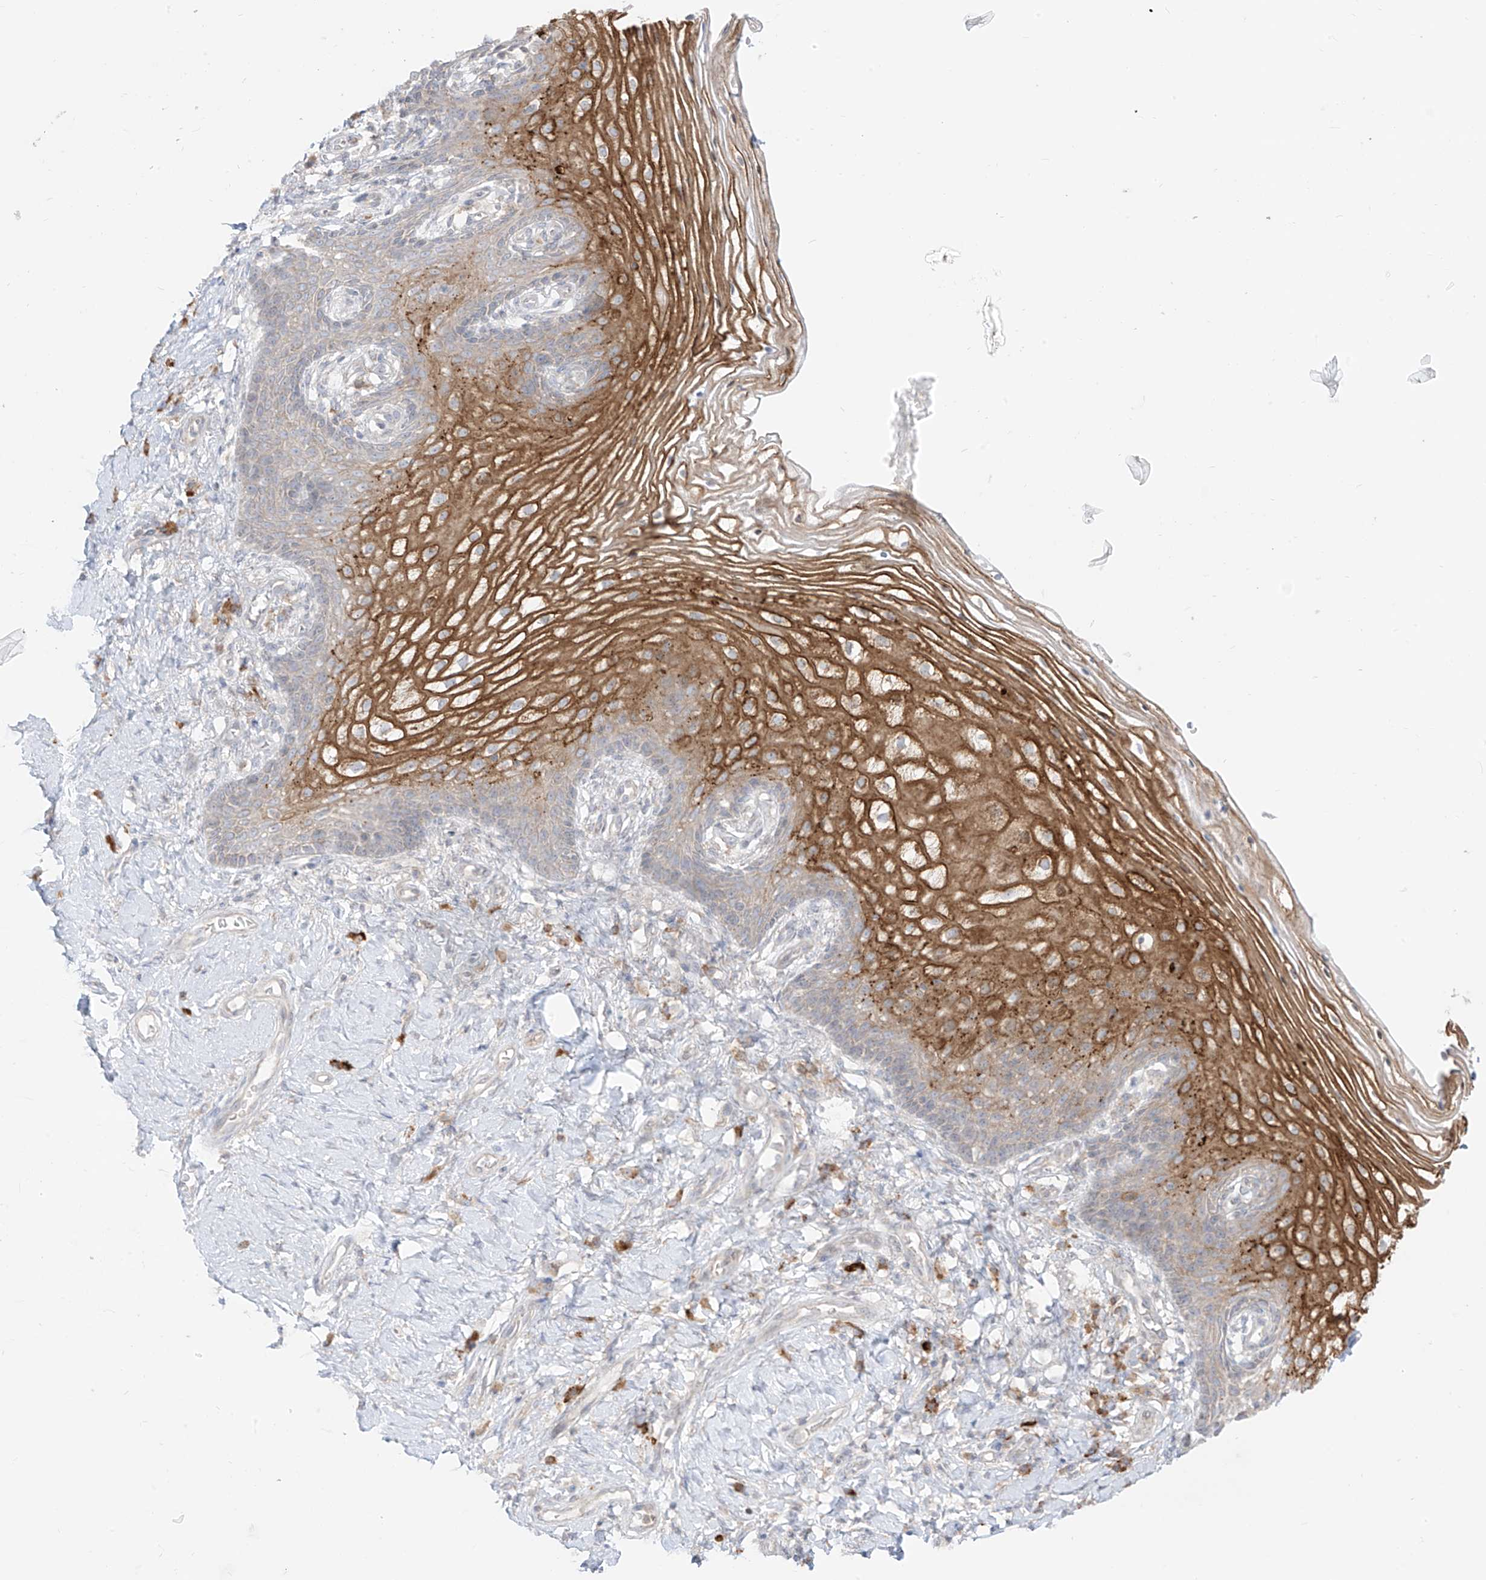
{"staining": {"intensity": "strong", "quantity": "25%-75%", "location": "cytoplasmic/membranous"}, "tissue": "vagina", "cell_type": "Squamous epithelial cells", "image_type": "normal", "snomed": [{"axis": "morphology", "description": "Normal tissue, NOS"}, {"axis": "topography", "description": "Vagina"}], "caption": "Brown immunohistochemical staining in unremarkable human vagina shows strong cytoplasmic/membranous expression in approximately 25%-75% of squamous epithelial cells.", "gene": "SYTL3", "patient": {"sex": "female", "age": 60}}